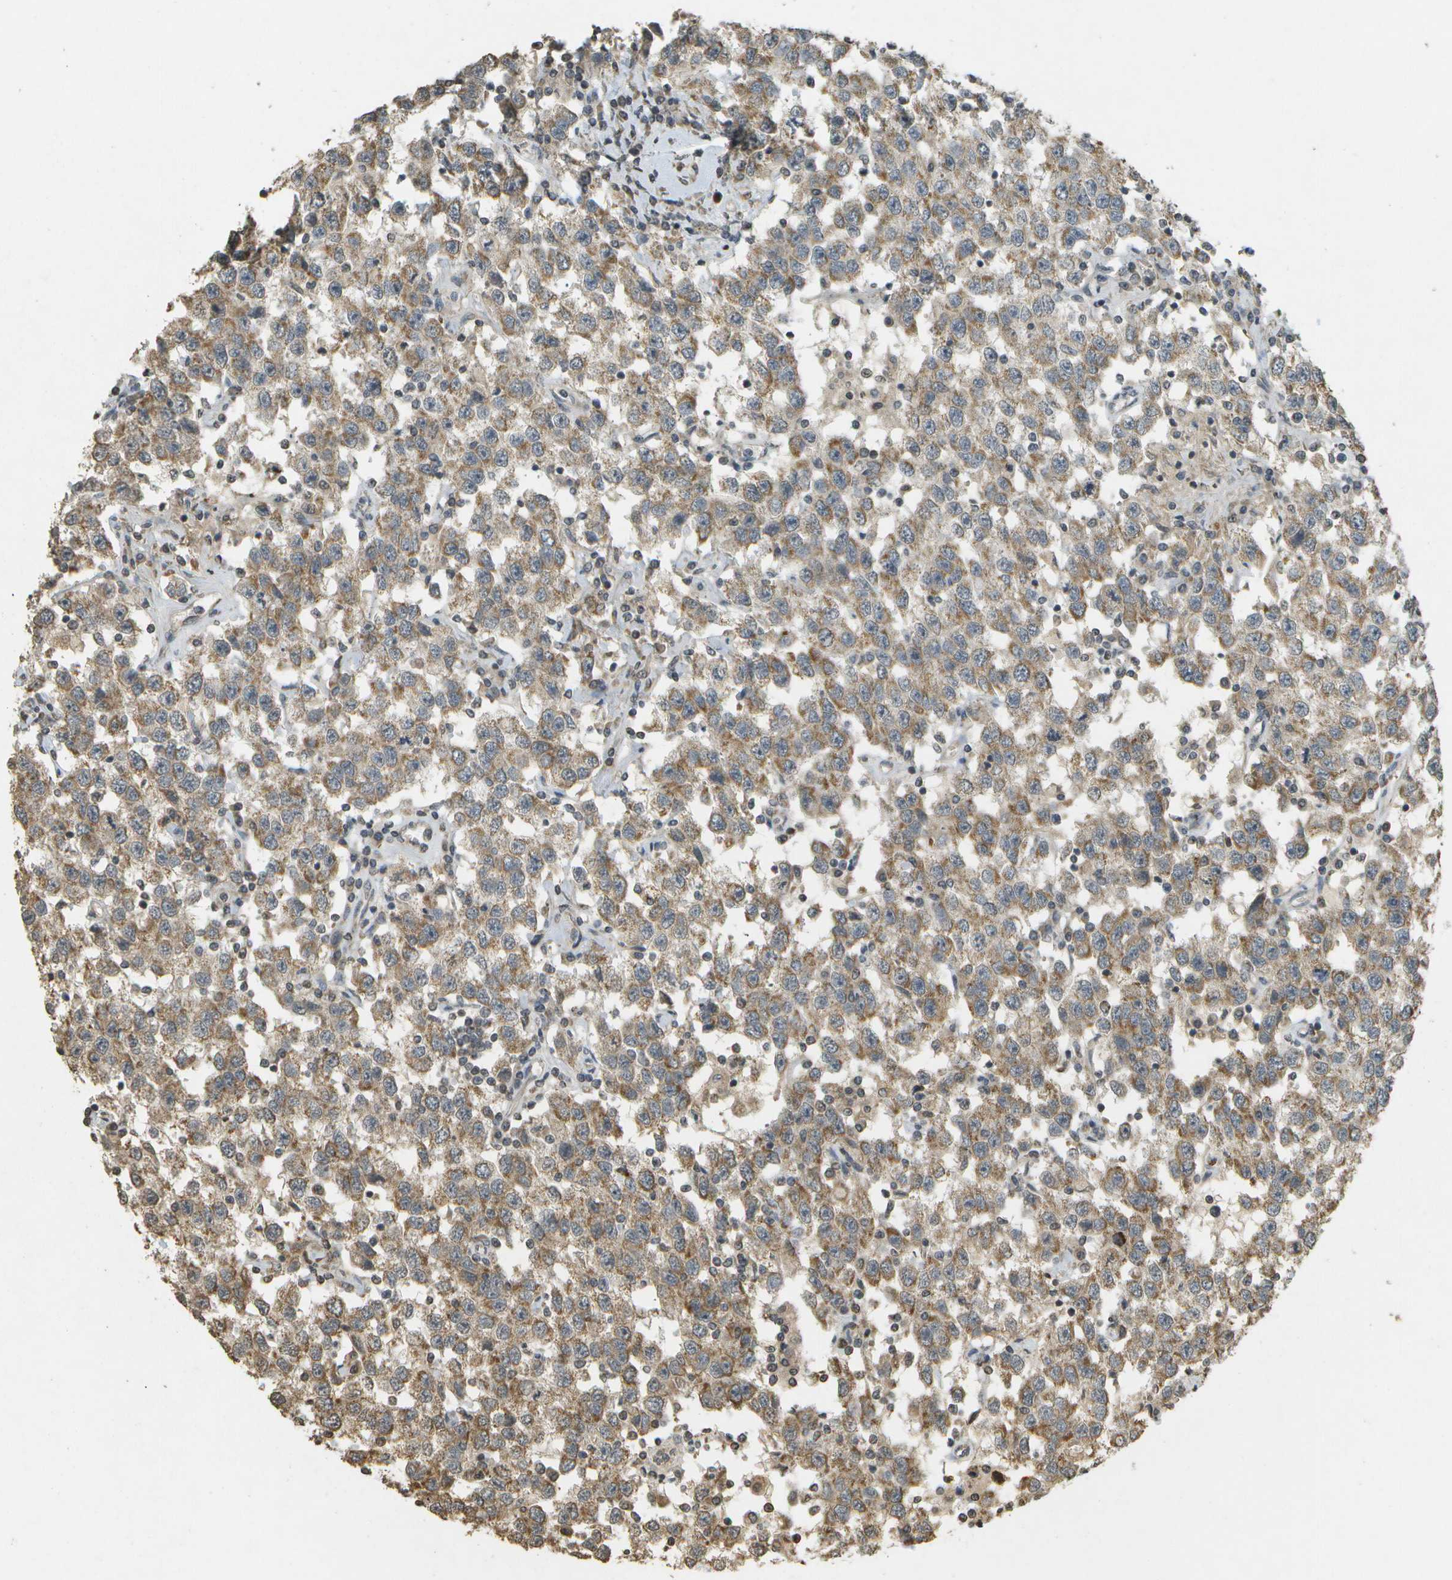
{"staining": {"intensity": "moderate", "quantity": ">75%", "location": "cytoplasmic/membranous"}, "tissue": "testis cancer", "cell_type": "Tumor cells", "image_type": "cancer", "snomed": [{"axis": "morphology", "description": "Seminoma, NOS"}, {"axis": "topography", "description": "Testis"}], "caption": "Protein positivity by immunohistochemistry (IHC) shows moderate cytoplasmic/membranous staining in about >75% of tumor cells in testis cancer. Nuclei are stained in blue.", "gene": "RAB21", "patient": {"sex": "male", "age": 41}}